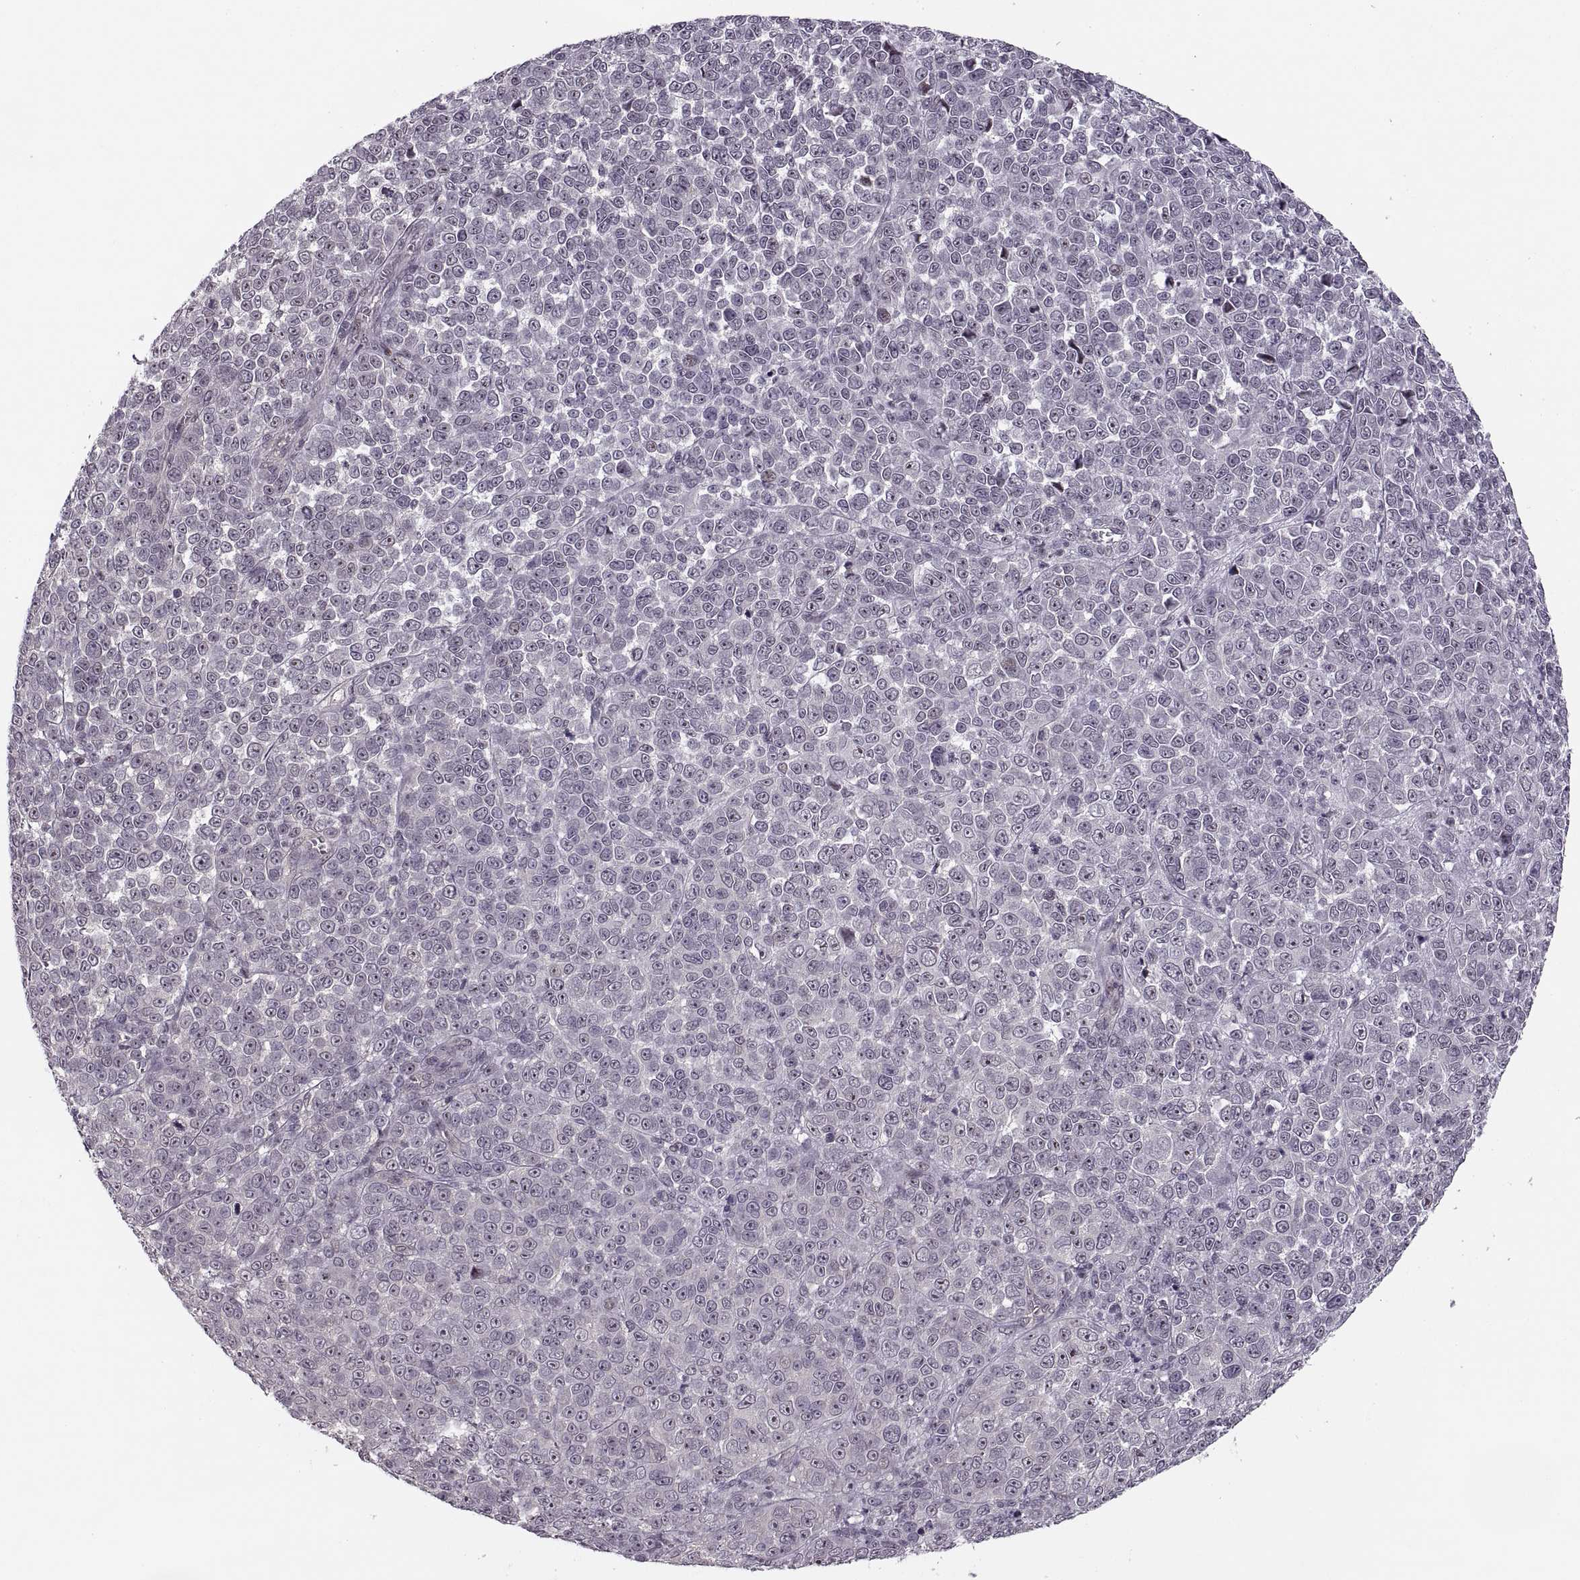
{"staining": {"intensity": "negative", "quantity": "none", "location": "none"}, "tissue": "melanoma", "cell_type": "Tumor cells", "image_type": "cancer", "snomed": [{"axis": "morphology", "description": "Malignant melanoma, NOS"}, {"axis": "topography", "description": "Skin"}], "caption": "High magnification brightfield microscopy of malignant melanoma stained with DAB (3,3'-diaminobenzidine) (brown) and counterstained with hematoxylin (blue): tumor cells show no significant expression.", "gene": "LUZP2", "patient": {"sex": "female", "age": 95}}